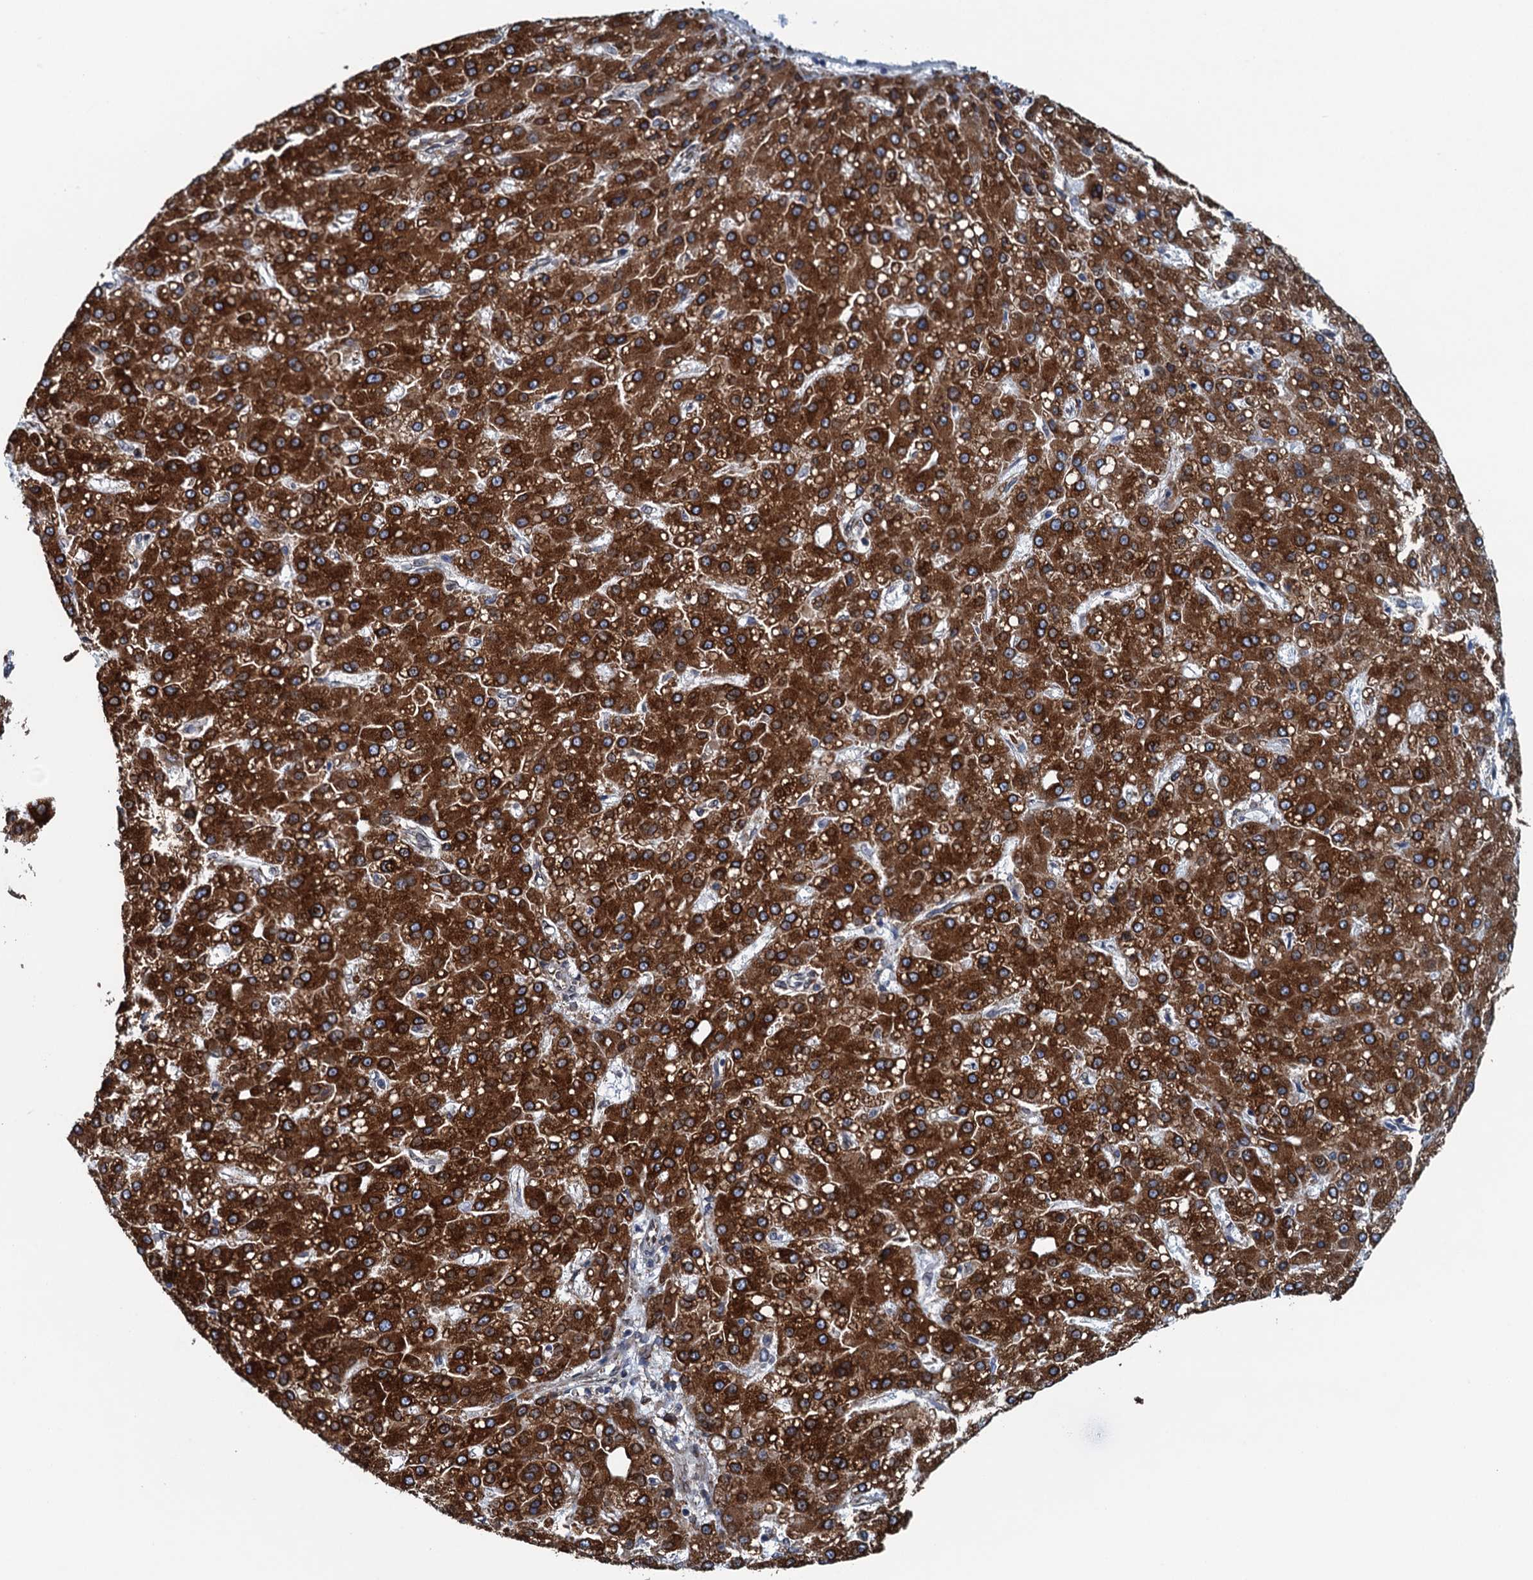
{"staining": {"intensity": "strong", "quantity": ">75%", "location": "cytoplasmic/membranous"}, "tissue": "liver cancer", "cell_type": "Tumor cells", "image_type": "cancer", "snomed": [{"axis": "morphology", "description": "Carcinoma, Hepatocellular, NOS"}, {"axis": "topography", "description": "Liver"}], "caption": "The image reveals a brown stain indicating the presence of a protein in the cytoplasmic/membranous of tumor cells in liver hepatocellular carcinoma.", "gene": "TMEM205", "patient": {"sex": "male", "age": 67}}